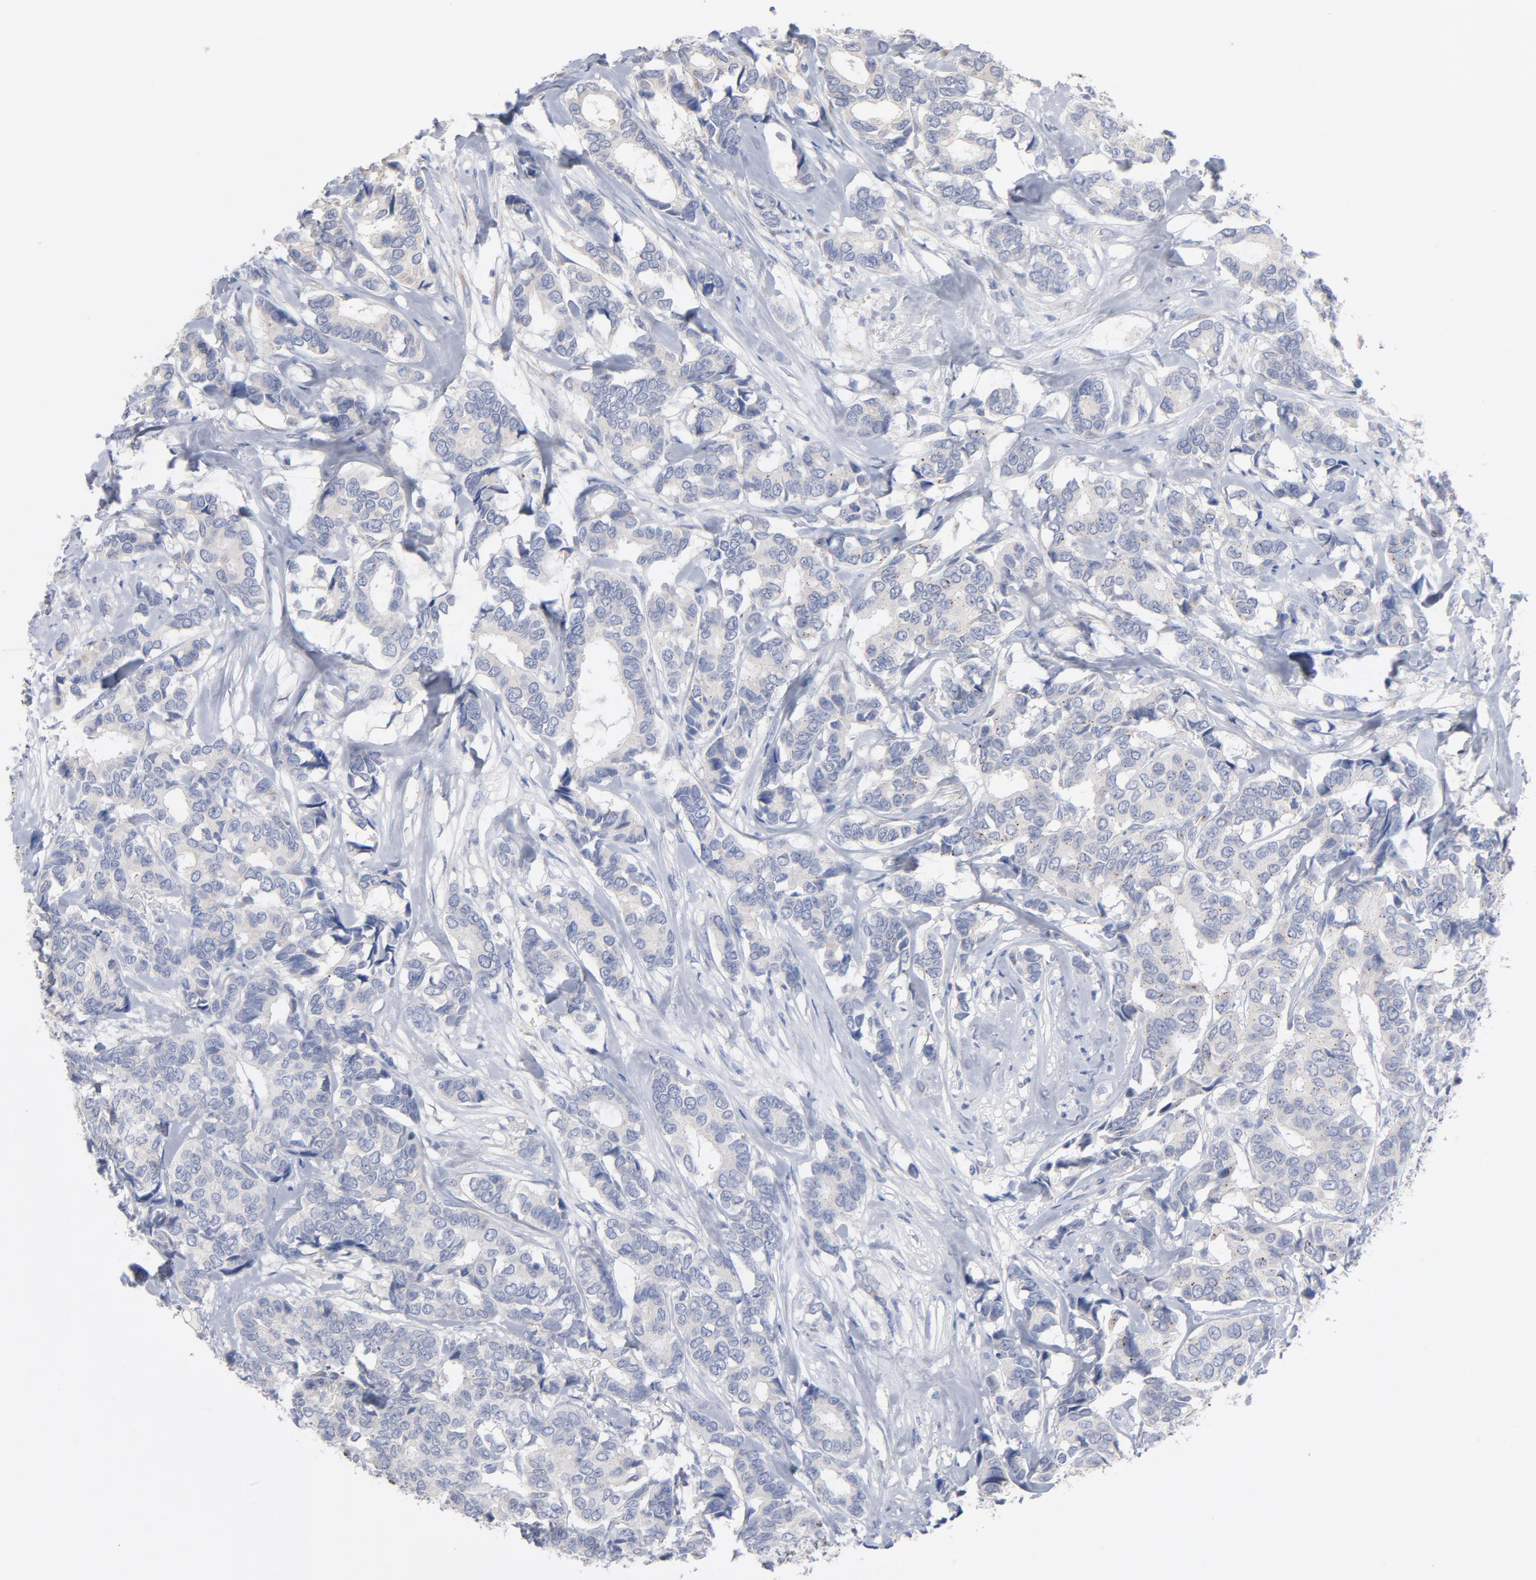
{"staining": {"intensity": "negative", "quantity": "none", "location": "none"}, "tissue": "breast cancer", "cell_type": "Tumor cells", "image_type": "cancer", "snomed": [{"axis": "morphology", "description": "Duct carcinoma"}, {"axis": "topography", "description": "Breast"}], "caption": "Immunohistochemistry (IHC) histopathology image of neoplastic tissue: intraductal carcinoma (breast) stained with DAB shows no significant protein positivity in tumor cells. The staining was performed using DAB (3,3'-diaminobenzidine) to visualize the protein expression in brown, while the nuclei were stained in blue with hematoxylin (Magnification: 20x).", "gene": "CPE", "patient": {"sex": "female", "age": 87}}